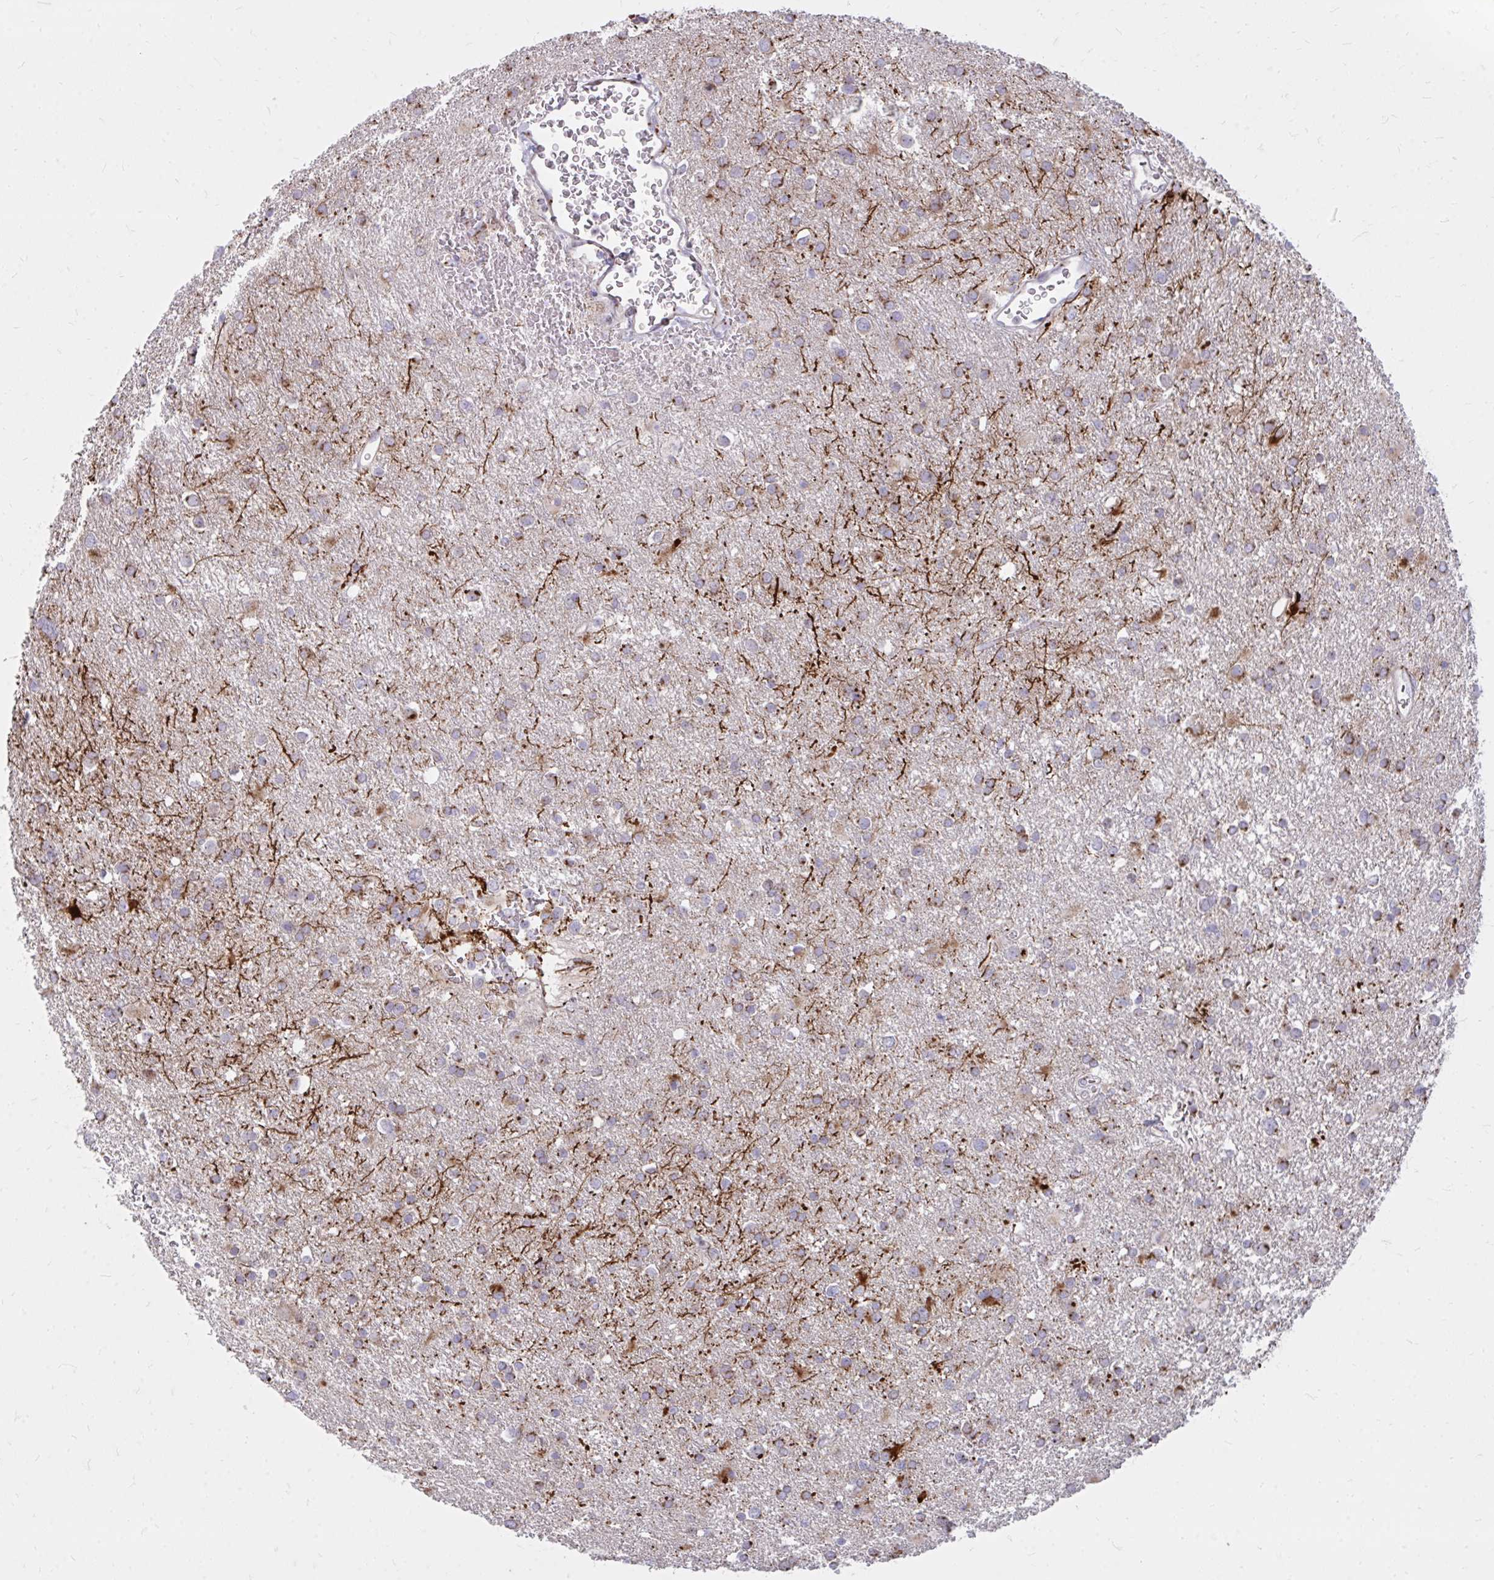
{"staining": {"intensity": "moderate", "quantity": "25%-75%", "location": "cytoplasmic/membranous"}, "tissue": "glioma", "cell_type": "Tumor cells", "image_type": "cancer", "snomed": [{"axis": "morphology", "description": "Glioma, malignant, Low grade"}, {"axis": "topography", "description": "Brain"}], "caption": "IHC (DAB) staining of glioma displays moderate cytoplasmic/membranous protein positivity in approximately 25%-75% of tumor cells. Using DAB (3,3'-diaminobenzidine) (brown) and hematoxylin (blue) stains, captured at high magnification using brightfield microscopy.", "gene": "RAB6B", "patient": {"sex": "female", "age": 32}}